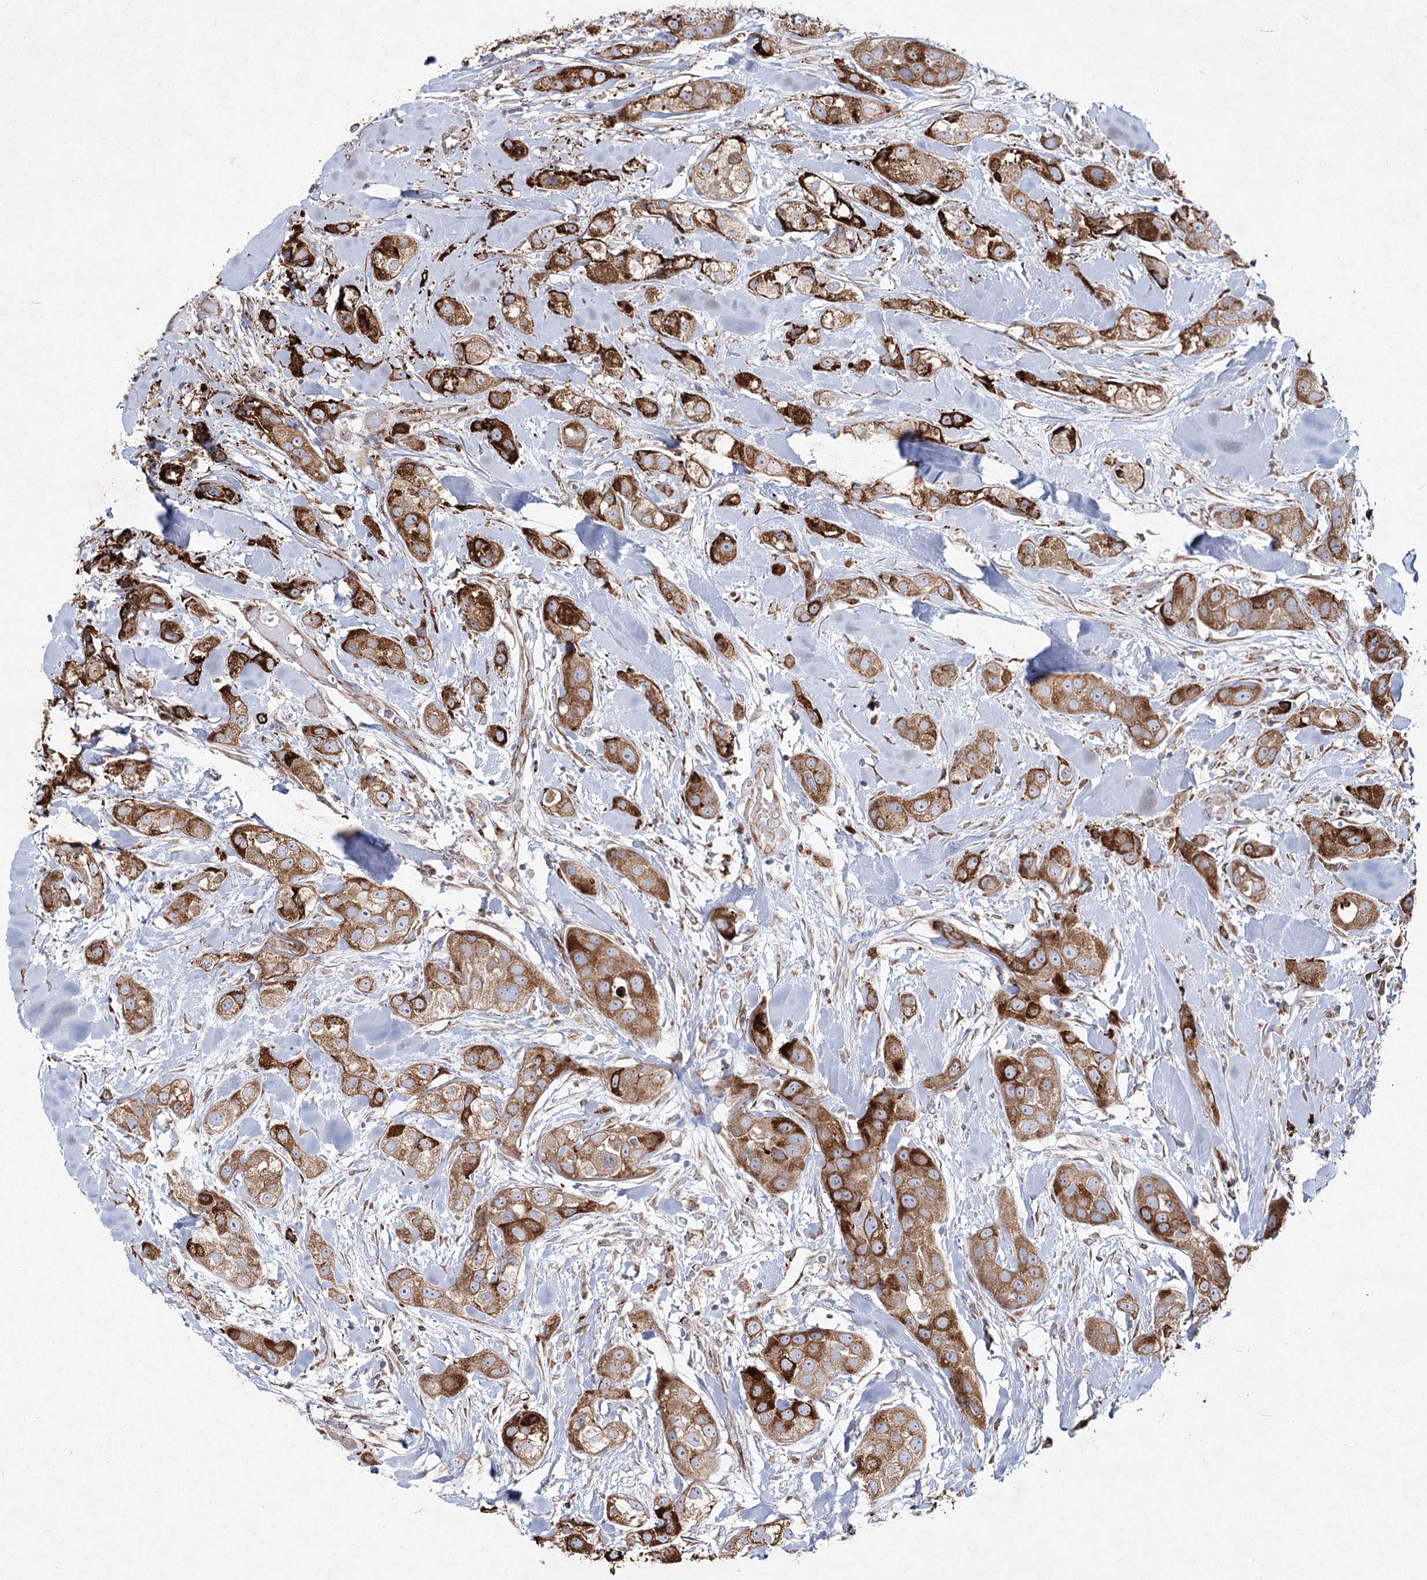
{"staining": {"intensity": "strong", "quantity": ">75%", "location": "cytoplasmic/membranous"}, "tissue": "head and neck cancer", "cell_type": "Tumor cells", "image_type": "cancer", "snomed": [{"axis": "morphology", "description": "Normal tissue, NOS"}, {"axis": "morphology", "description": "Squamous cell carcinoma, NOS"}, {"axis": "topography", "description": "Skeletal muscle"}, {"axis": "topography", "description": "Head-Neck"}], "caption": "IHC of head and neck cancer displays high levels of strong cytoplasmic/membranous positivity in approximately >75% of tumor cells. (Stains: DAB in brown, nuclei in blue, Microscopy: brightfield microscopy at high magnification).", "gene": "NHLRC2", "patient": {"sex": "male", "age": 51}}